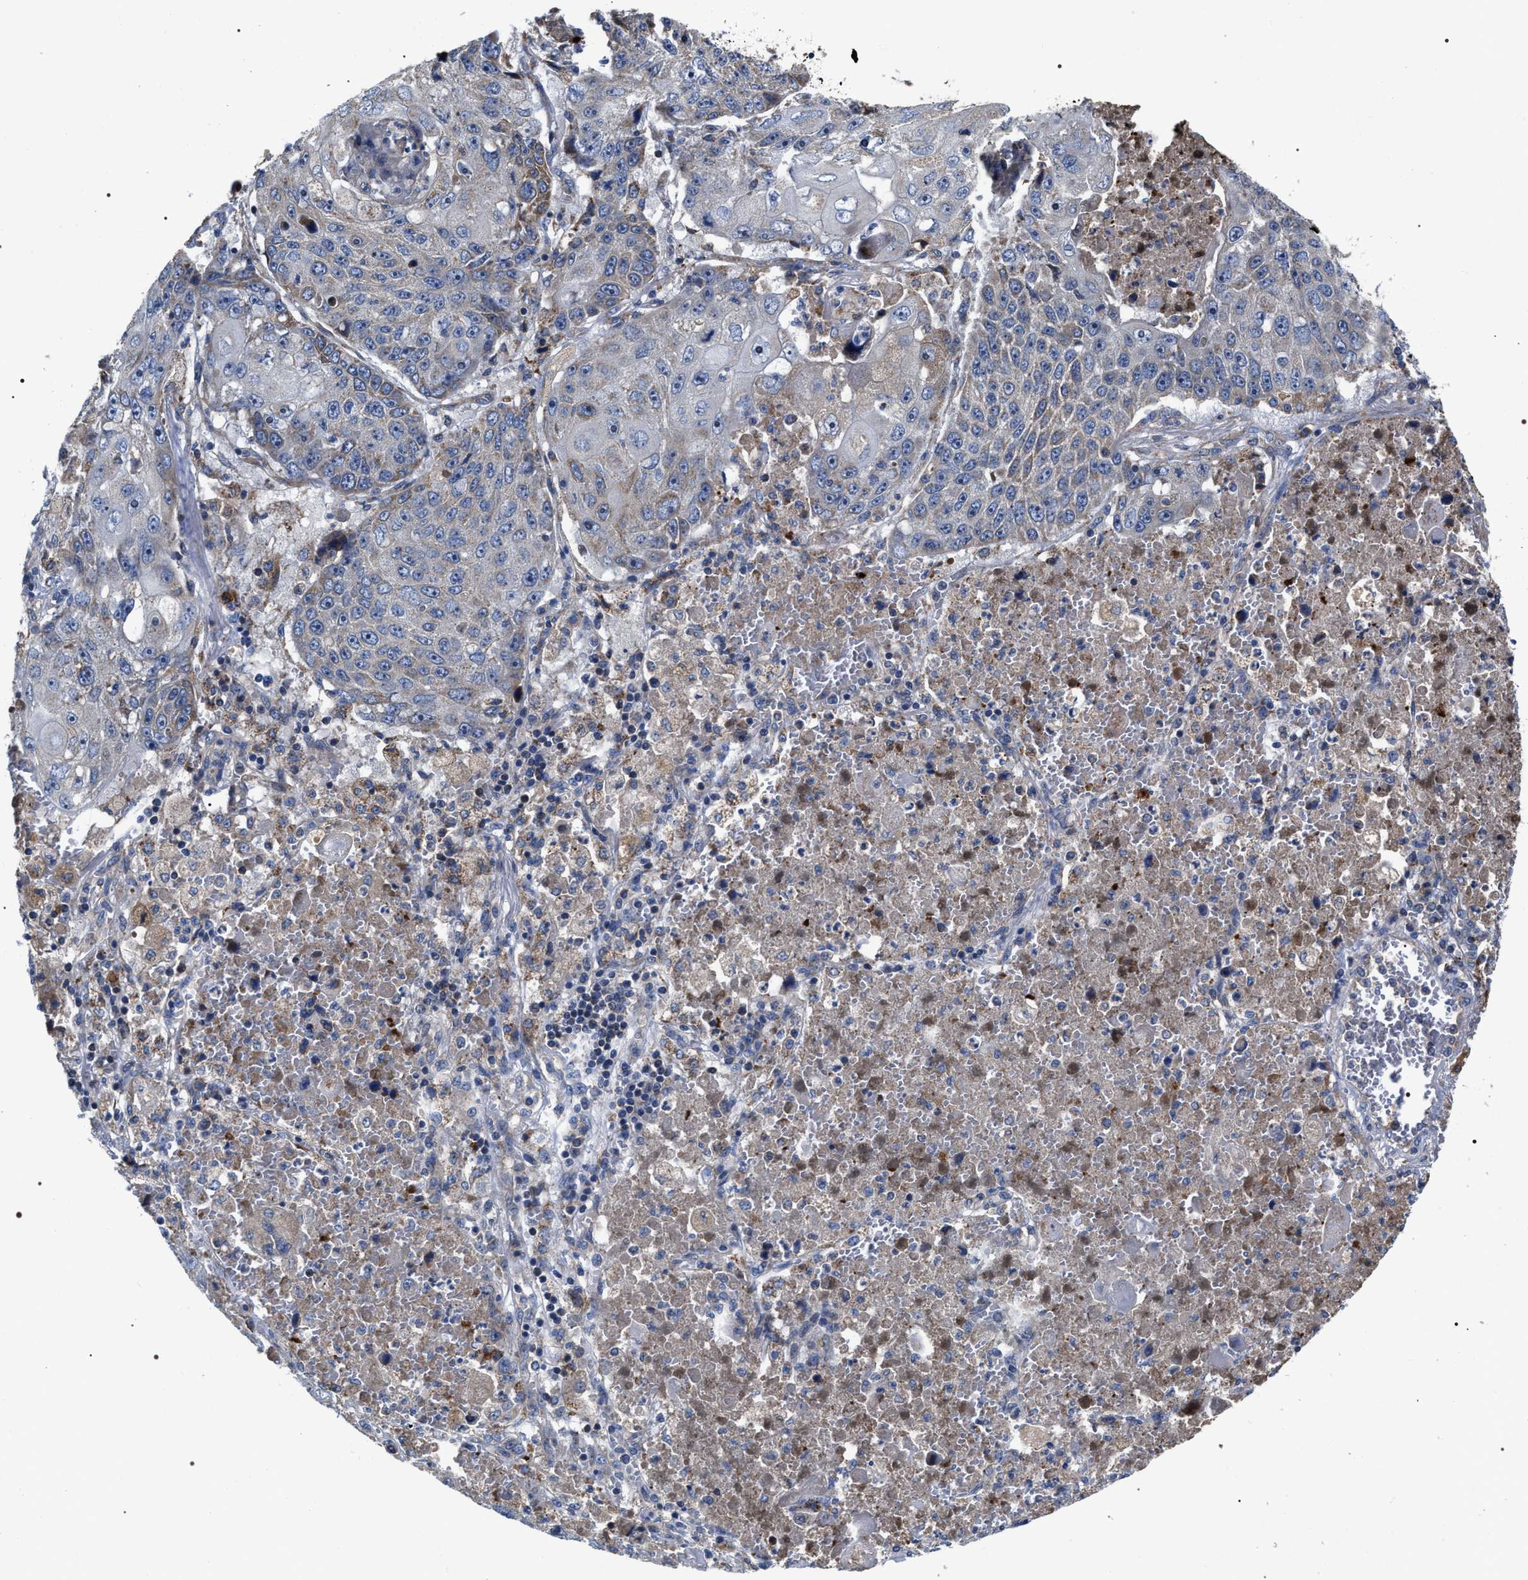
{"staining": {"intensity": "moderate", "quantity": "<25%", "location": "cytoplasmic/membranous"}, "tissue": "lung cancer", "cell_type": "Tumor cells", "image_type": "cancer", "snomed": [{"axis": "morphology", "description": "Squamous cell carcinoma, NOS"}, {"axis": "topography", "description": "Lung"}], "caption": "A brown stain highlights moderate cytoplasmic/membranous expression of a protein in lung cancer (squamous cell carcinoma) tumor cells. (Brightfield microscopy of DAB IHC at high magnification).", "gene": "MACC1", "patient": {"sex": "male", "age": 61}}